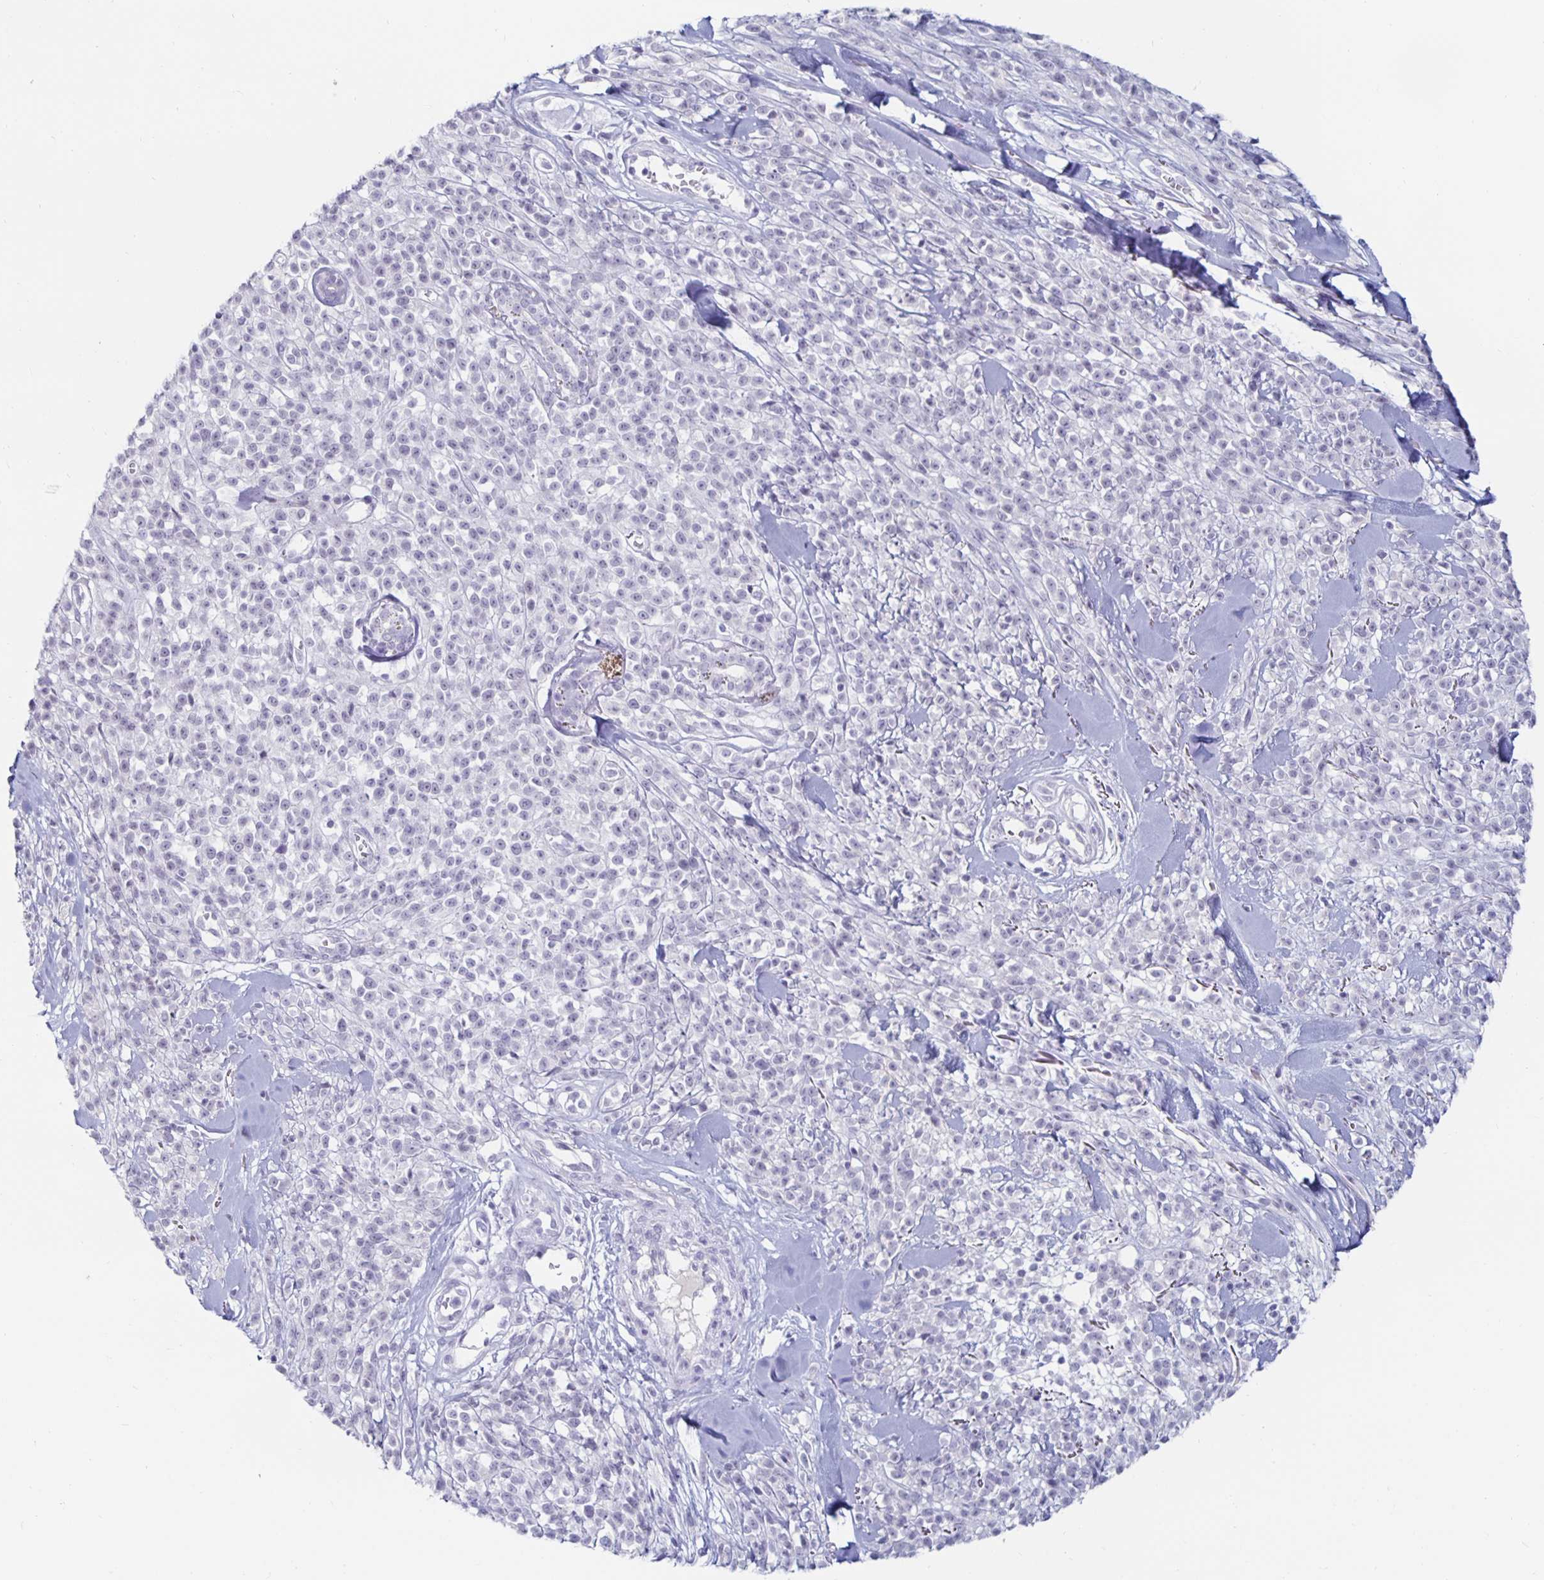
{"staining": {"intensity": "negative", "quantity": "none", "location": "none"}, "tissue": "melanoma", "cell_type": "Tumor cells", "image_type": "cancer", "snomed": [{"axis": "morphology", "description": "Malignant melanoma, NOS"}, {"axis": "topography", "description": "Skin"}, {"axis": "topography", "description": "Skin of trunk"}], "caption": "This is an IHC image of human malignant melanoma. There is no positivity in tumor cells.", "gene": "KCNQ2", "patient": {"sex": "male", "age": 74}}